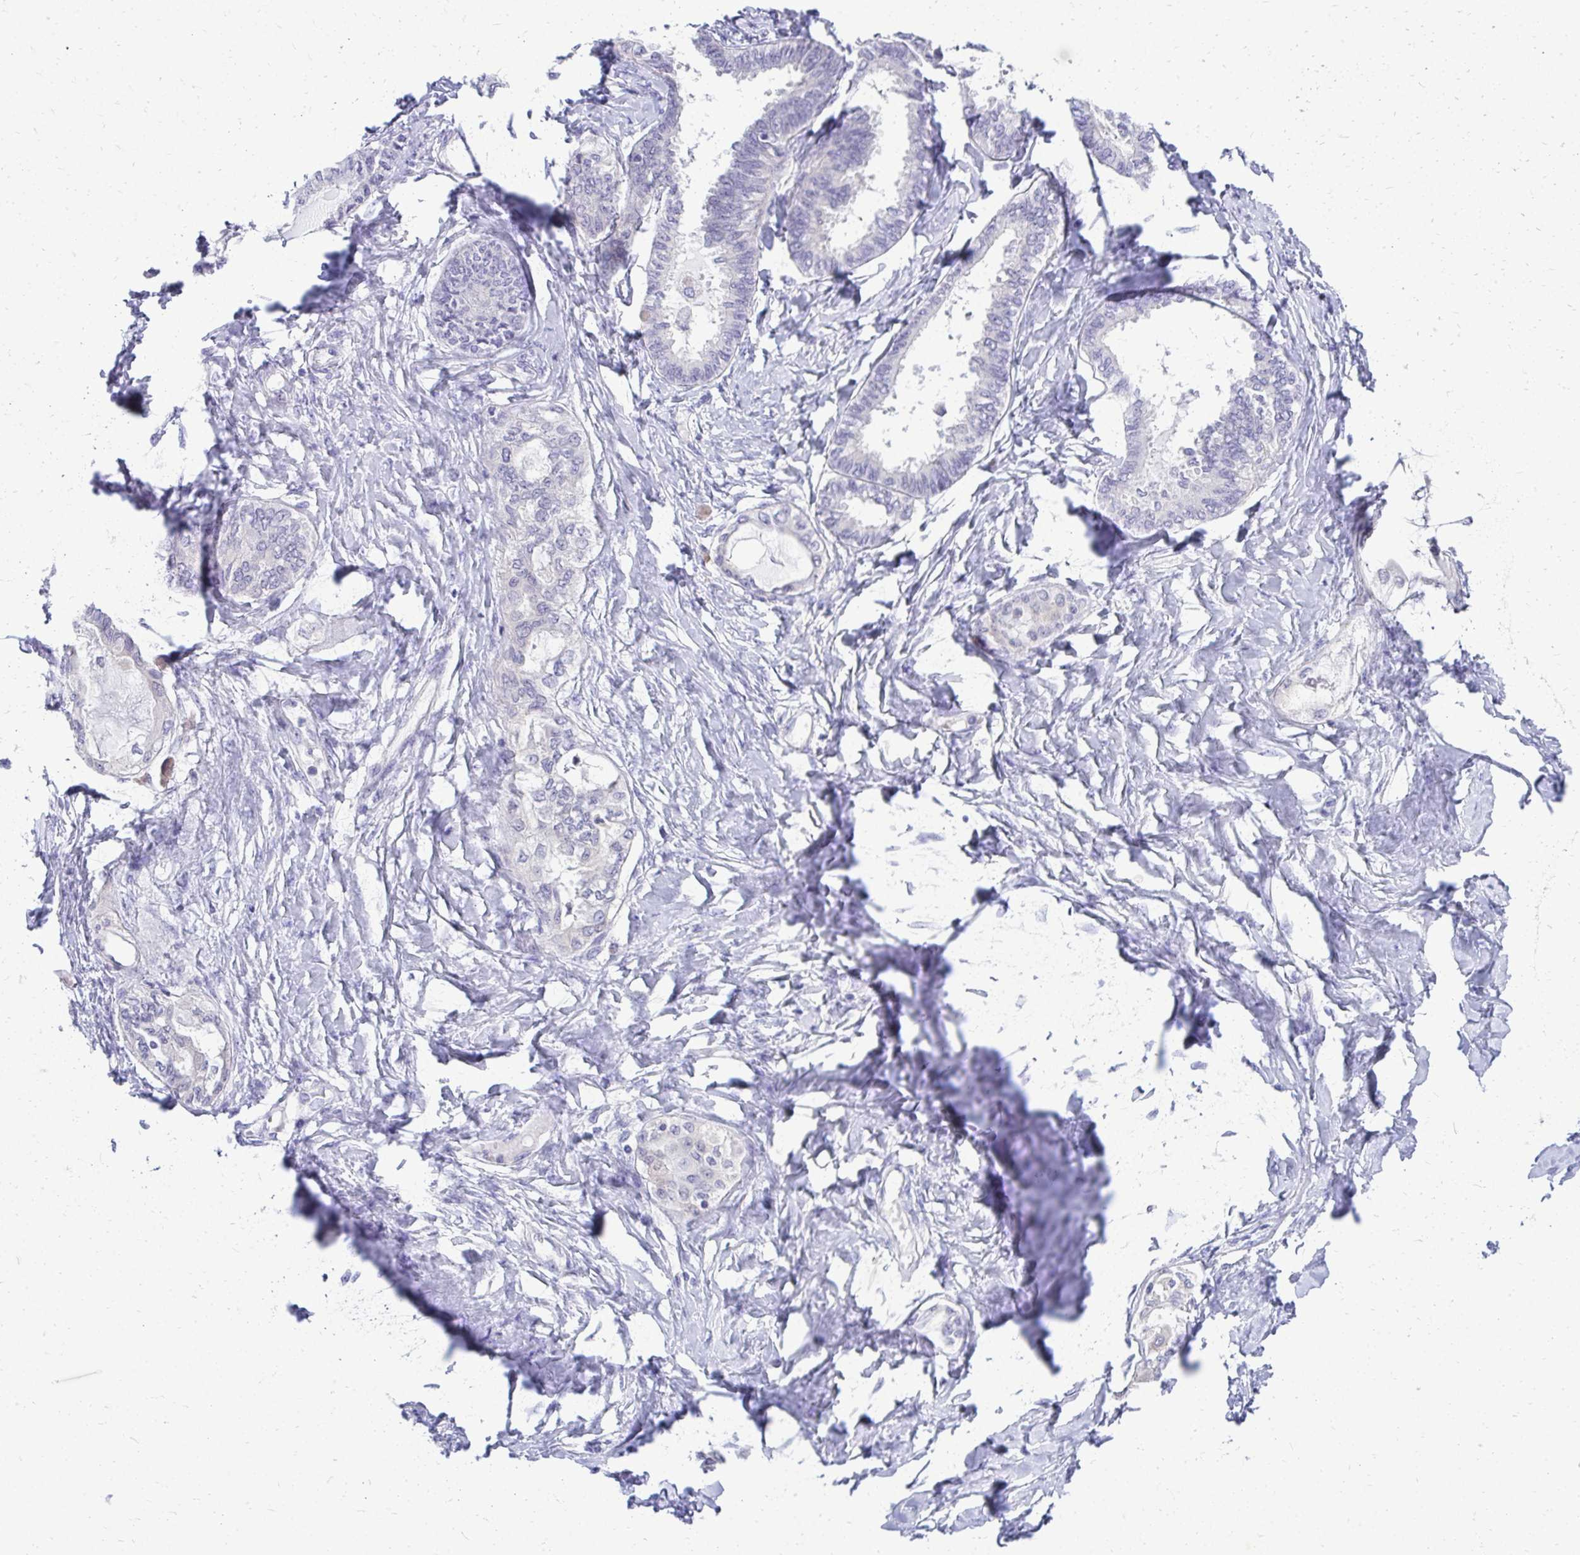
{"staining": {"intensity": "negative", "quantity": "none", "location": "none"}, "tissue": "ovarian cancer", "cell_type": "Tumor cells", "image_type": "cancer", "snomed": [{"axis": "morphology", "description": "Carcinoma, endometroid"}, {"axis": "topography", "description": "Ovary"}], "caption": "This is an IHC histopathology image of human ovarian cancer. There is no expression in tumor cells.", "gene": "ZSWIM9", "patient": {"sex": "female", "age": 70}}